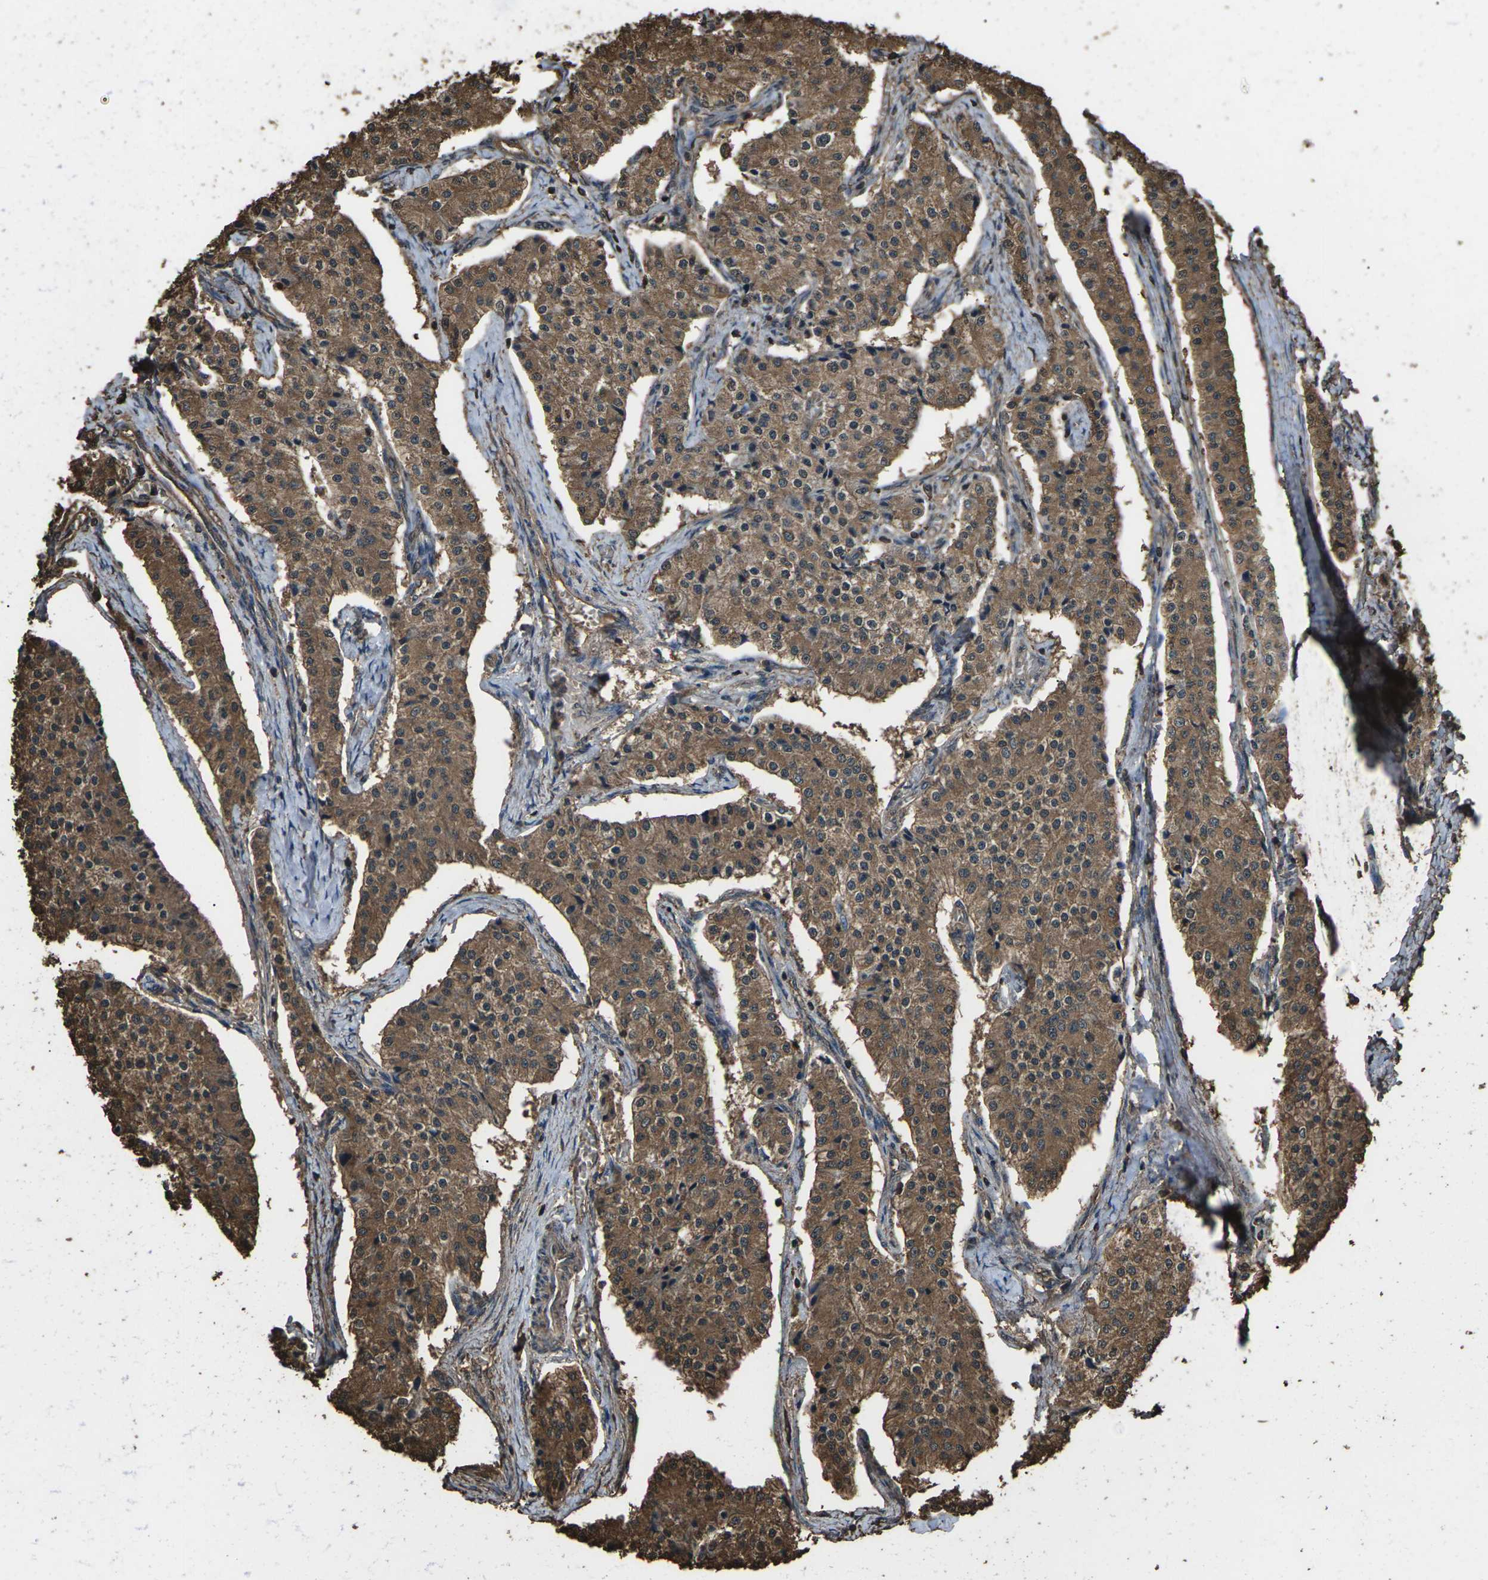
{"staining": {"intensity": "strong", "quantity": ">75%", "location": "cytoplasmic/membranous"}, "tissue": "carcinoid", "cell_type": "Tumor cells", "image_type": "cancer", "snomed": [{"axis": "morphology", "description": "Carcinoid, malignant, NOS"}, {"axis": "topography", "description": "Colon"}], "caption": "Human carcinoid (malignant) stained with a brown dye reveals strong cytoplasmic/membranous positive staining in approximately >75% of tumor cells.", "gene": "DHPS", "patient": {"sex": "female", "age": 52}}